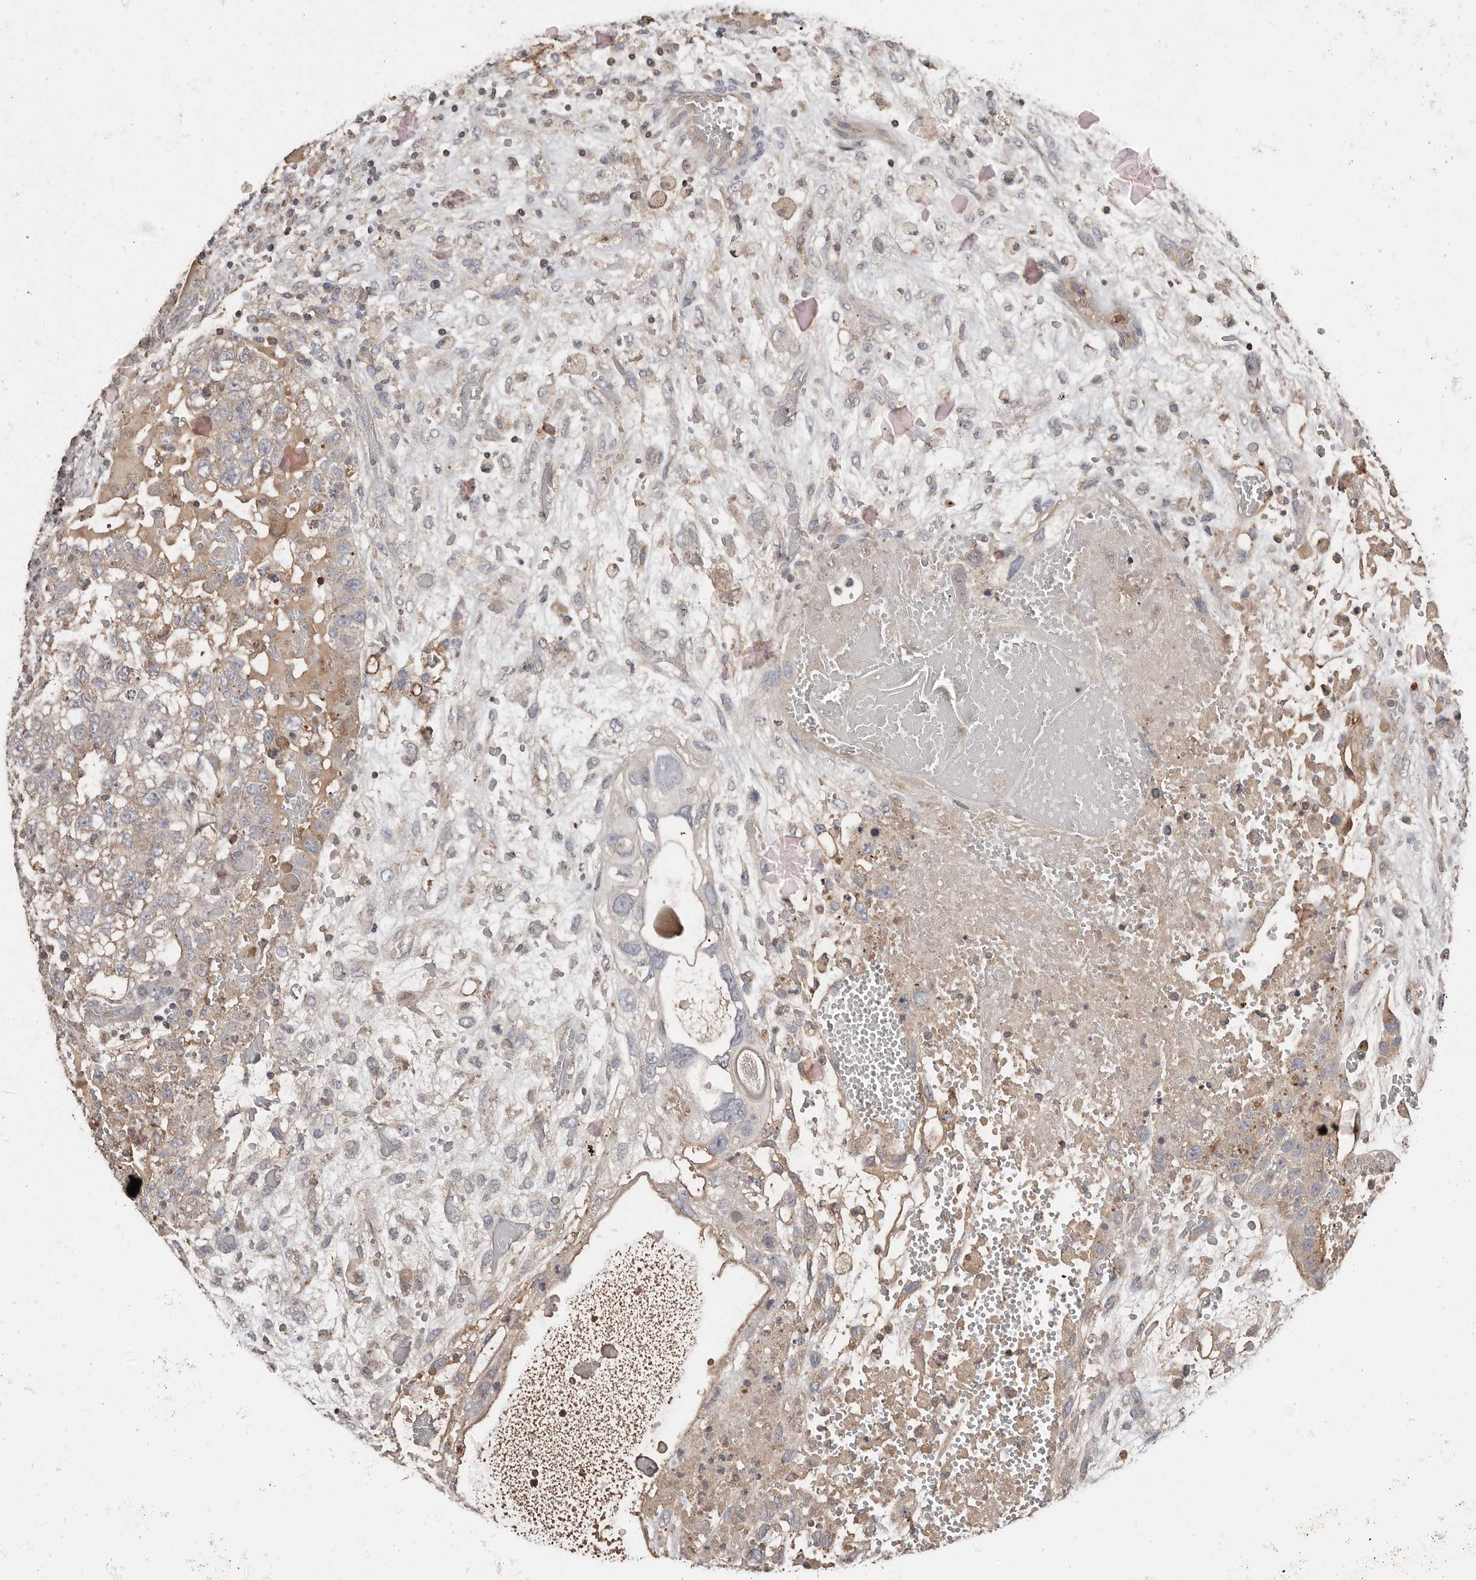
{"staining": {"intensity": "weak", "quantity": "<25%", "location": "cytoplasmic/membranous"}, "tissue": "testis cancer", "cell_type": "Tumor cells", "image_type": "cancer", "snomed": [{"axis": "morphology", "description": "Carcinoma, Embryonal, NOS"}, {"axis": "topography", "description": "Testis"}], "caption": "Immunohistochemistry (IHC) photomicrograph of neoplastic tissue: human testis embryonal carcinoma stained with DAB (3,3'-diaminobenzidine) displays no significant protein positivity in tumor cells. The staining is performed using DAB brown chromogen with nuclei counter-stained in using hematoxylin.", "gene": "SLC39A2", "patient": {"sex": "male", "age": 36}}